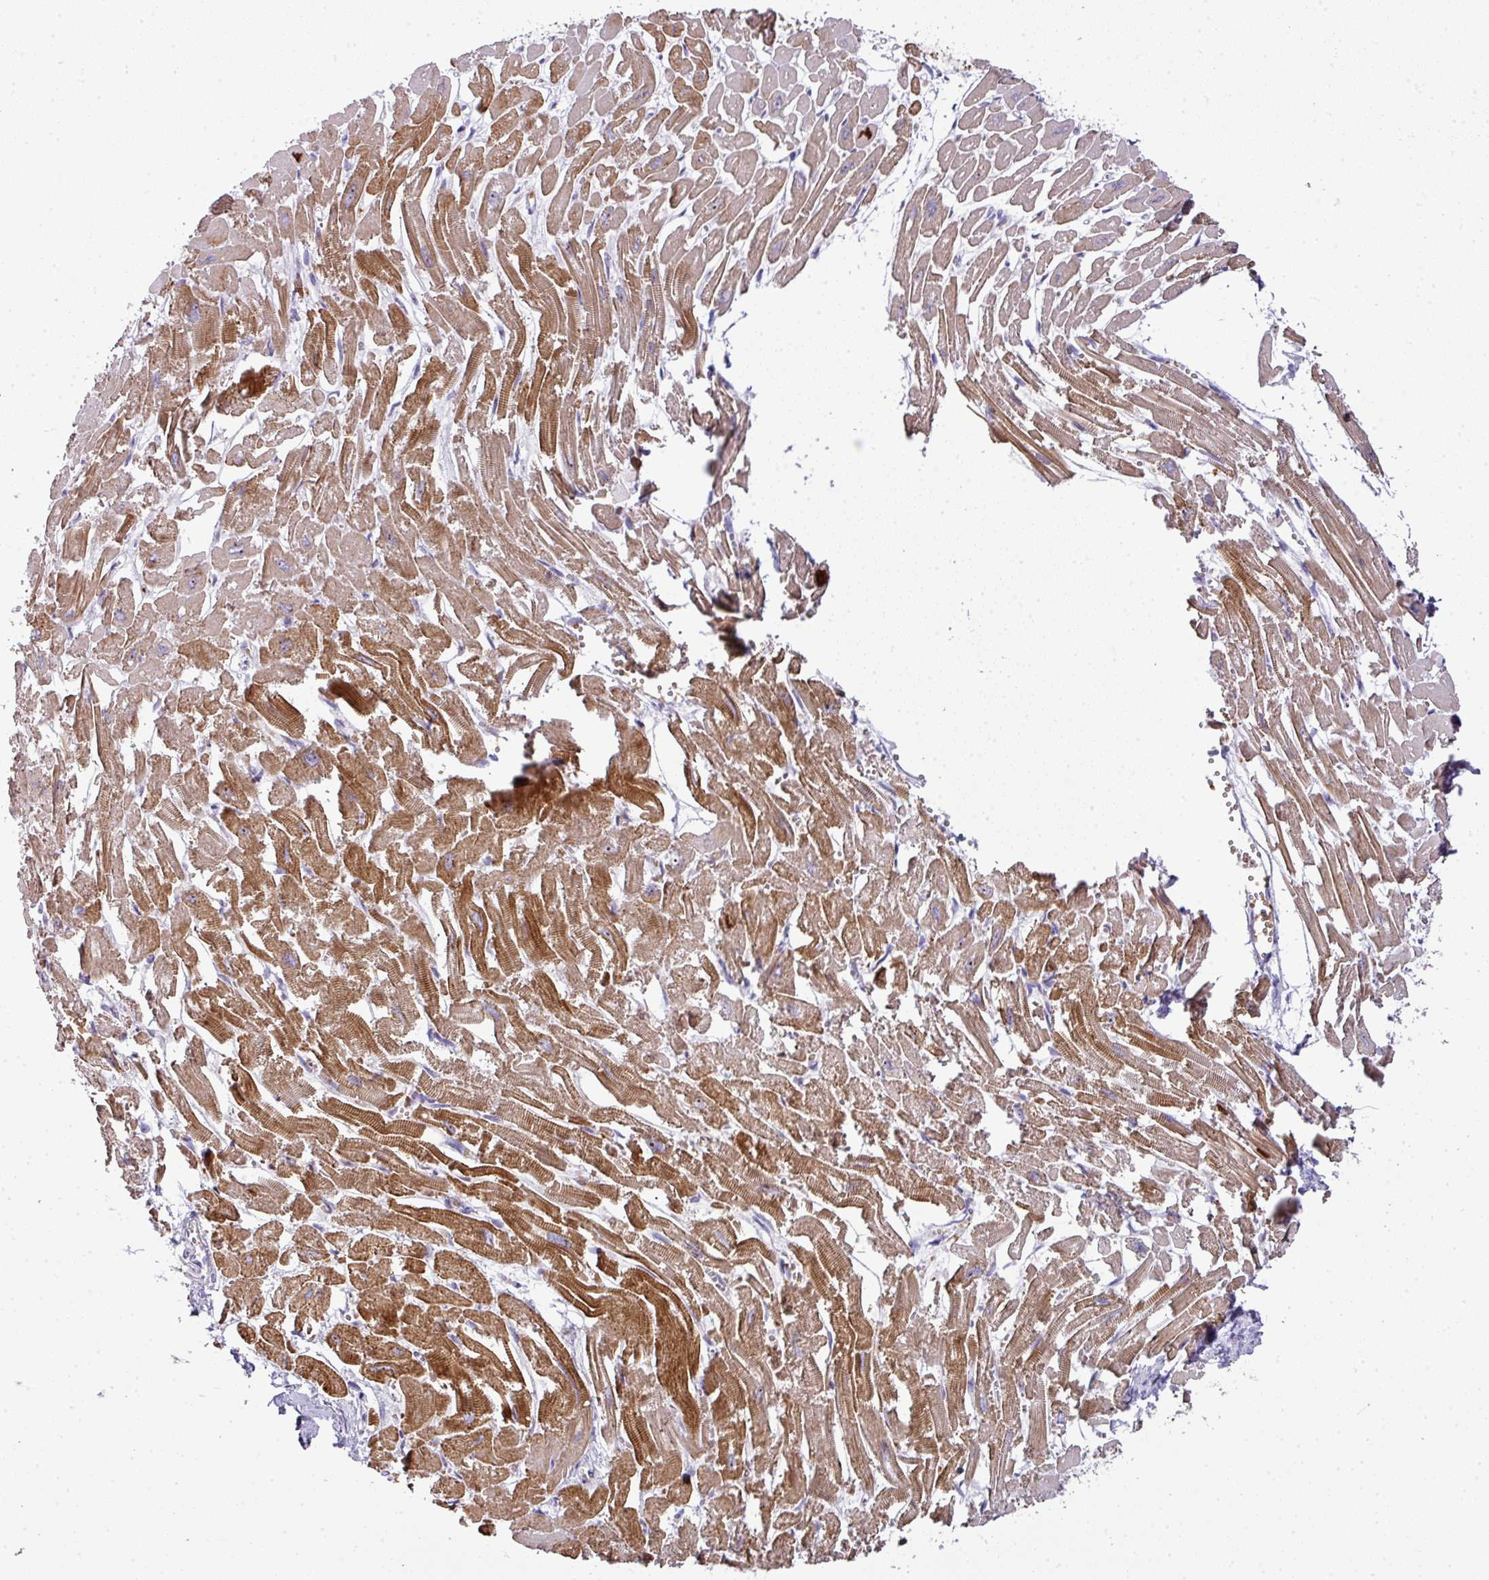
{"staining": {"intensity": "strong", "quantity": "25%-75%", "location": "cytoplasmic/membranous"}, "tissue": "heart muscle", "cell_type": "Cardiomyocytes", "image_type": "normal", "snomed": [{"axis": "morphology", "description": "Normal tissue, NOS"}, {"axis": "topography", "description": "Heart"}], "caption": "An image of human heart muscle stained for a protein exhibits strong cytoplasmic/membranous brown staining in cardiomyocytes.", "gene": "ATP6V1F", "patient": {"sex": "male", "age": 54}}